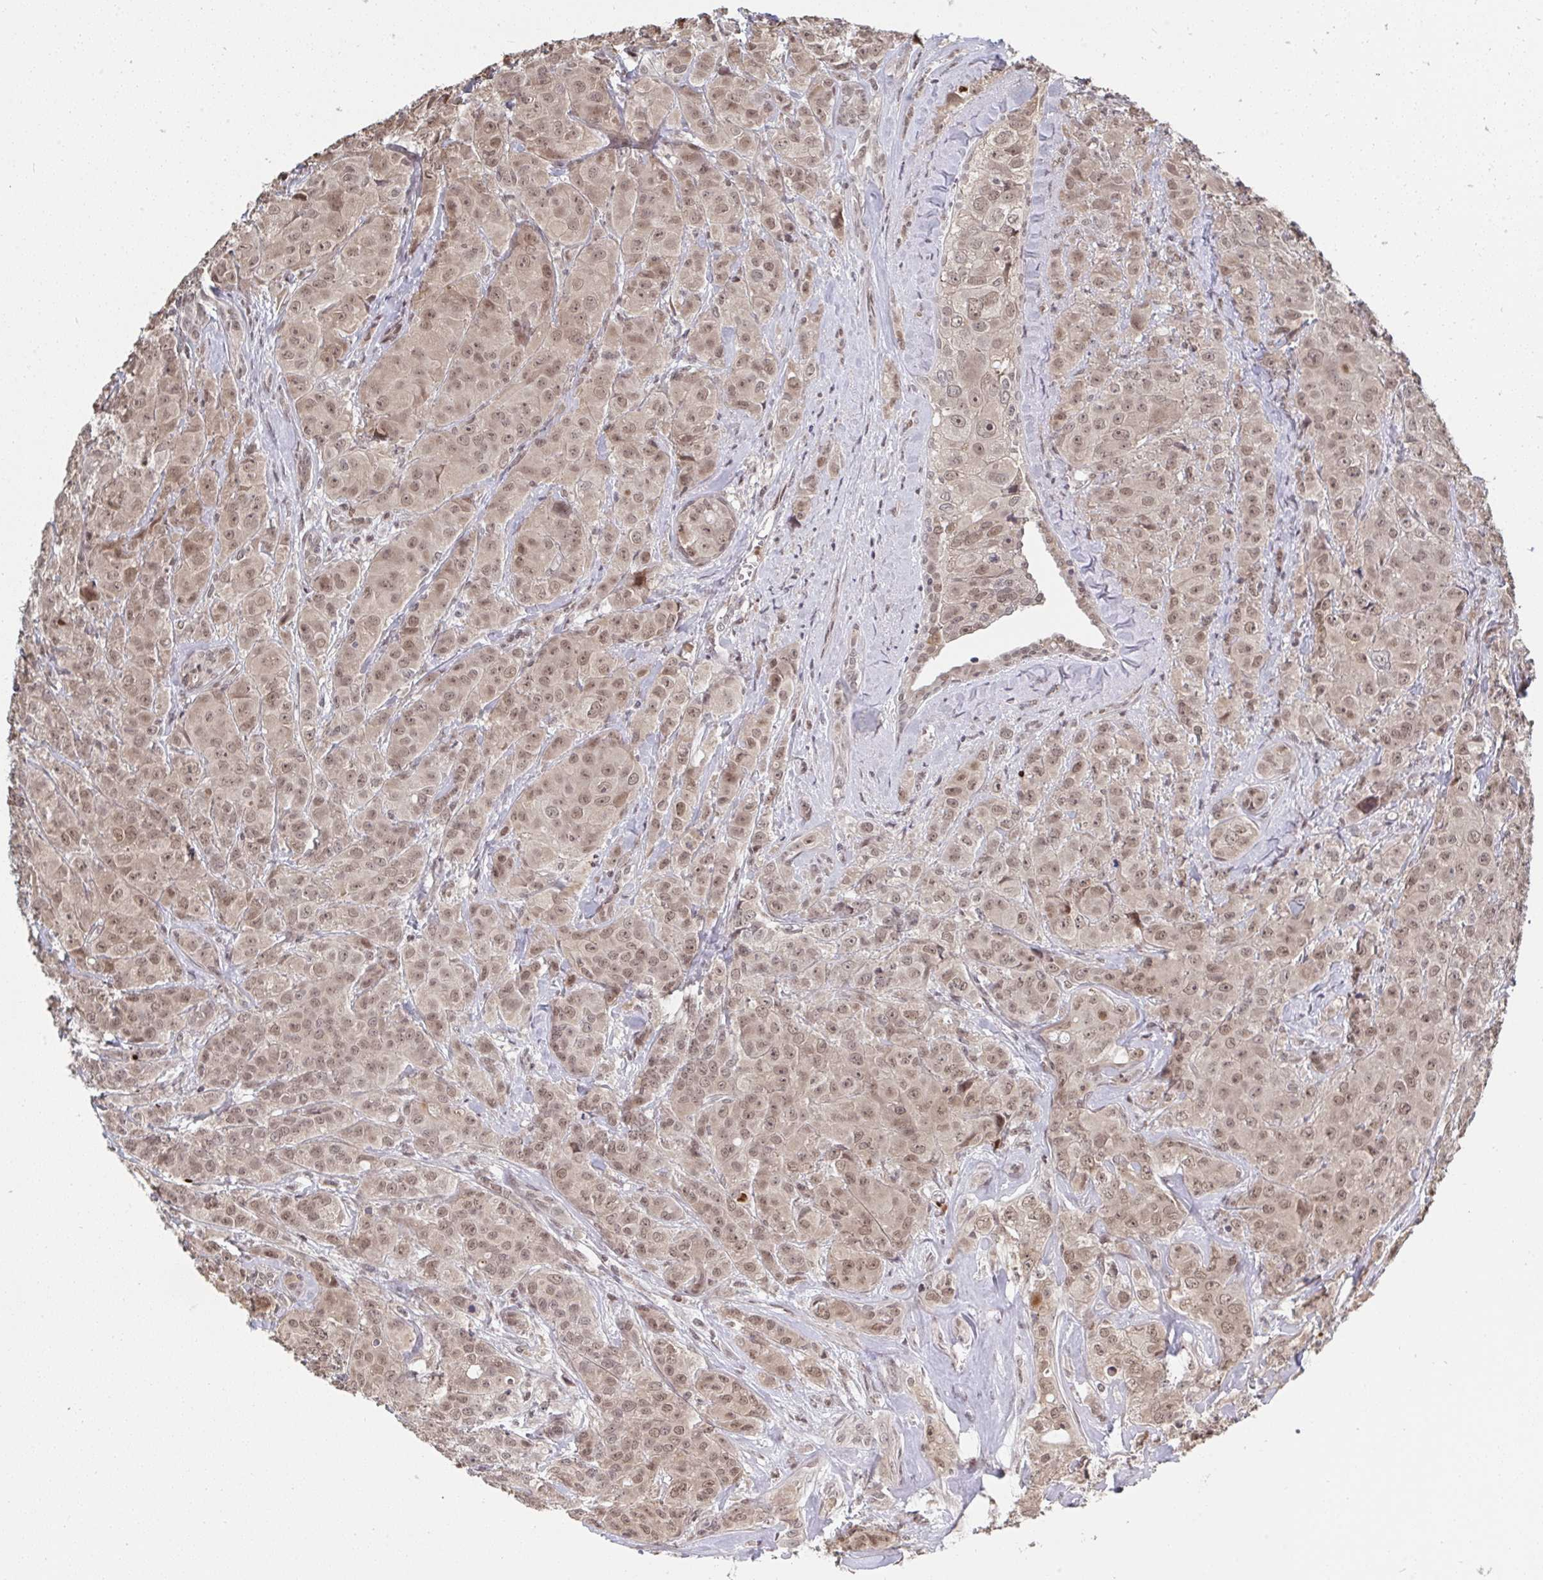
{"staining": {"intensity": "moderate", "quantity": ">75%", "location": "nuclear"}, "tissue": "breast cancer", "cell_type": "Tumor cells", "image_type": "cancer", "snomed": [{"axis": "morphology", "description": "Normal tissue, NOS"}, {"axis": "morphology", "description": "Duct carcinoma"}, {"axis": "topography", "description": "Breast"}], "caption": "Breast cancer (infiltrating ductal carcinoma) tissue displays moderate nuclear staining in about >75% of tumor cells (Brightfield microscopy of DAB IHC at high magnification).", "gene": "JMJD1C", "patient": {"sex": "female", "age": 43}}